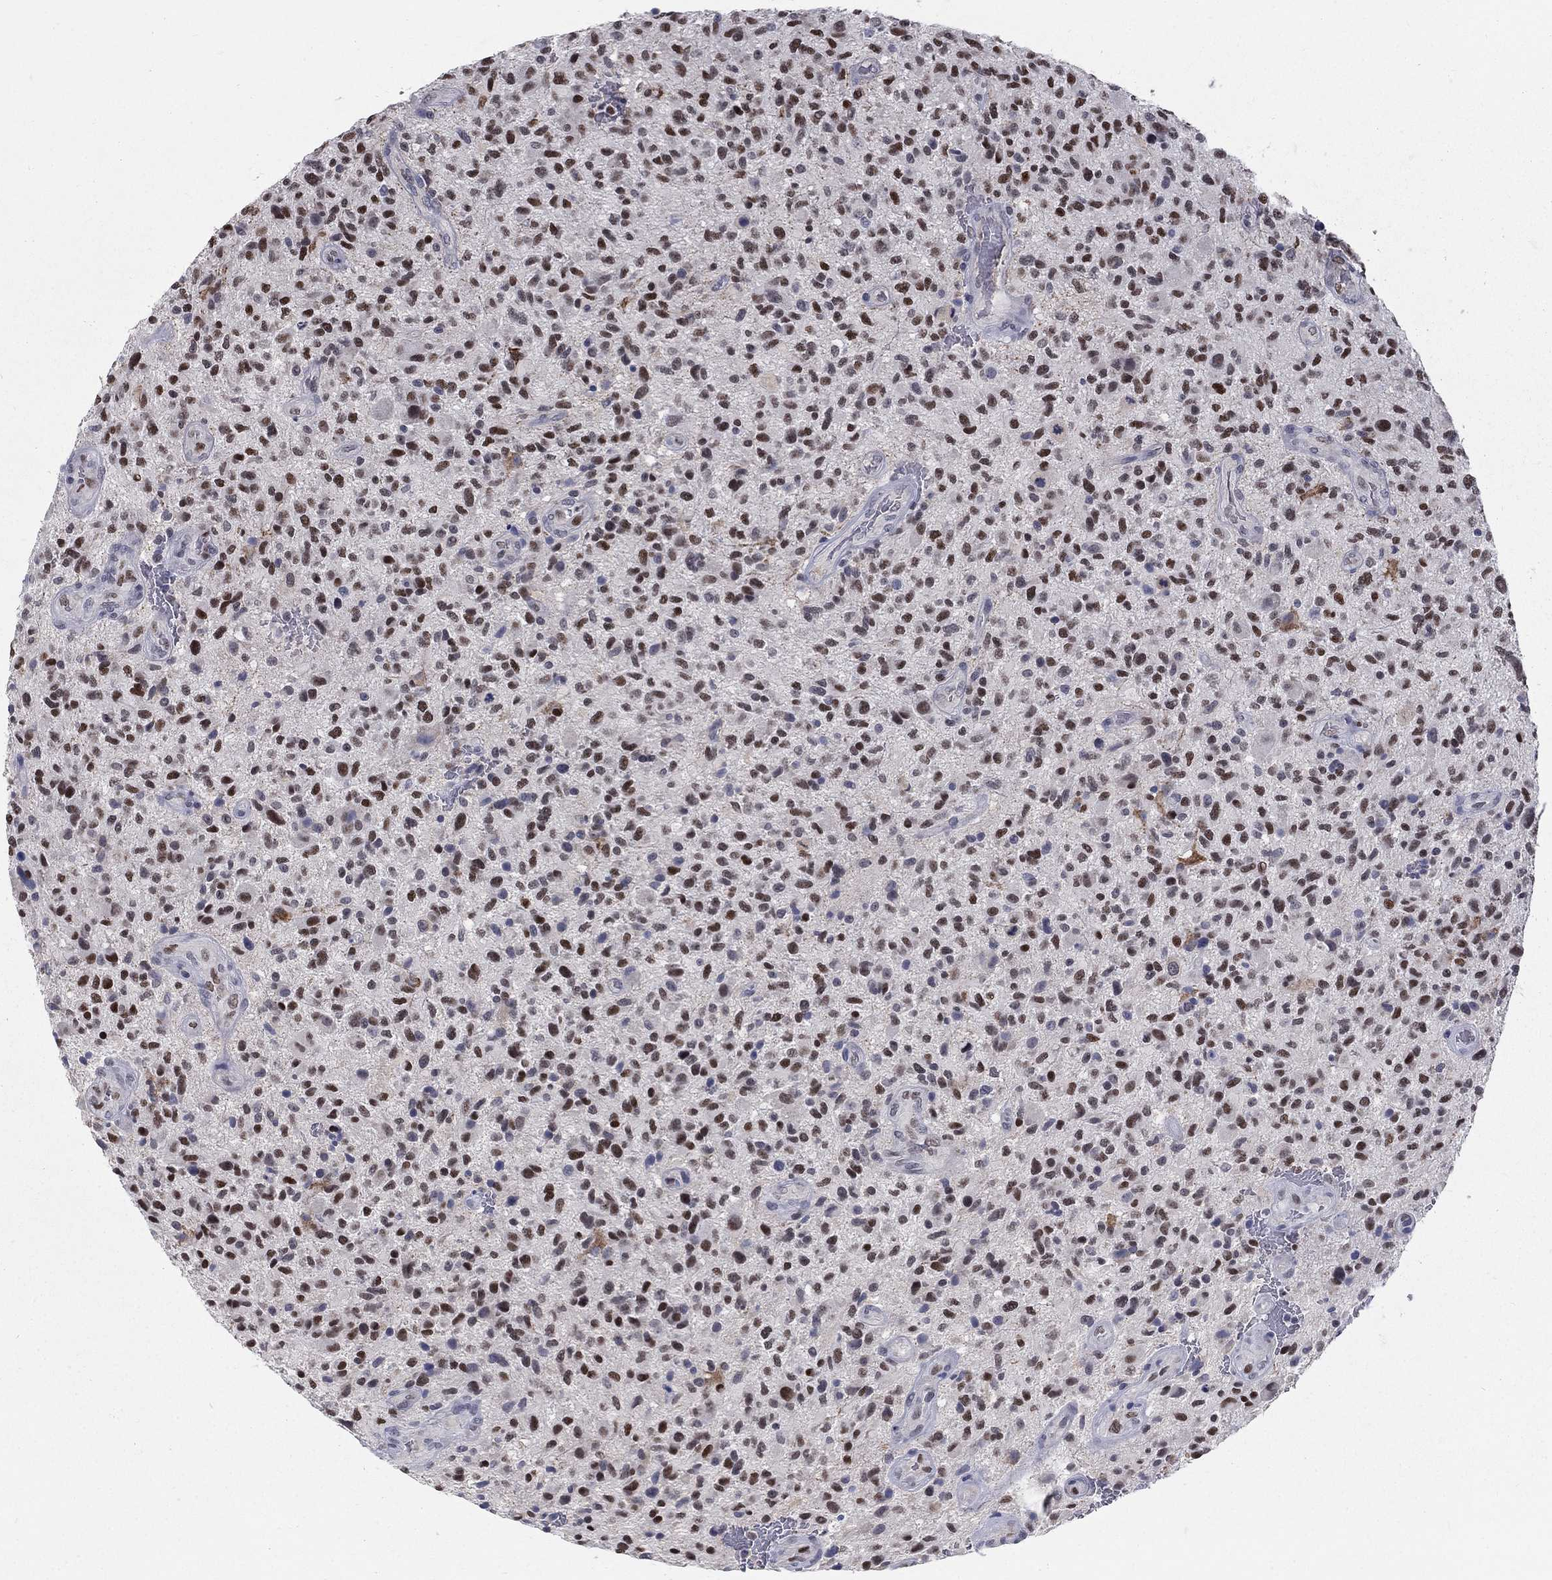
{"staining": {"intensity": "strong", "quantity": "25%-75%", "location": "nuclear"}, "tissue": "glioma", "cell_type": "Tumor cells", "image_type": "cancer", "snomed": [{"axis": "morphology", "description": "Glioma, malignant, High grade"}, {"axis": "topography", "description": "Brain"}], "caption": "A micrograph of human malignant high-grade glioma stained for a protein exhibits strong nuclear brown staining in tumor cells. (IHC, brightfield microscopy, high magnification).", "gene": "GCFC2", "patient": {"sex": "male", "age": 47}}